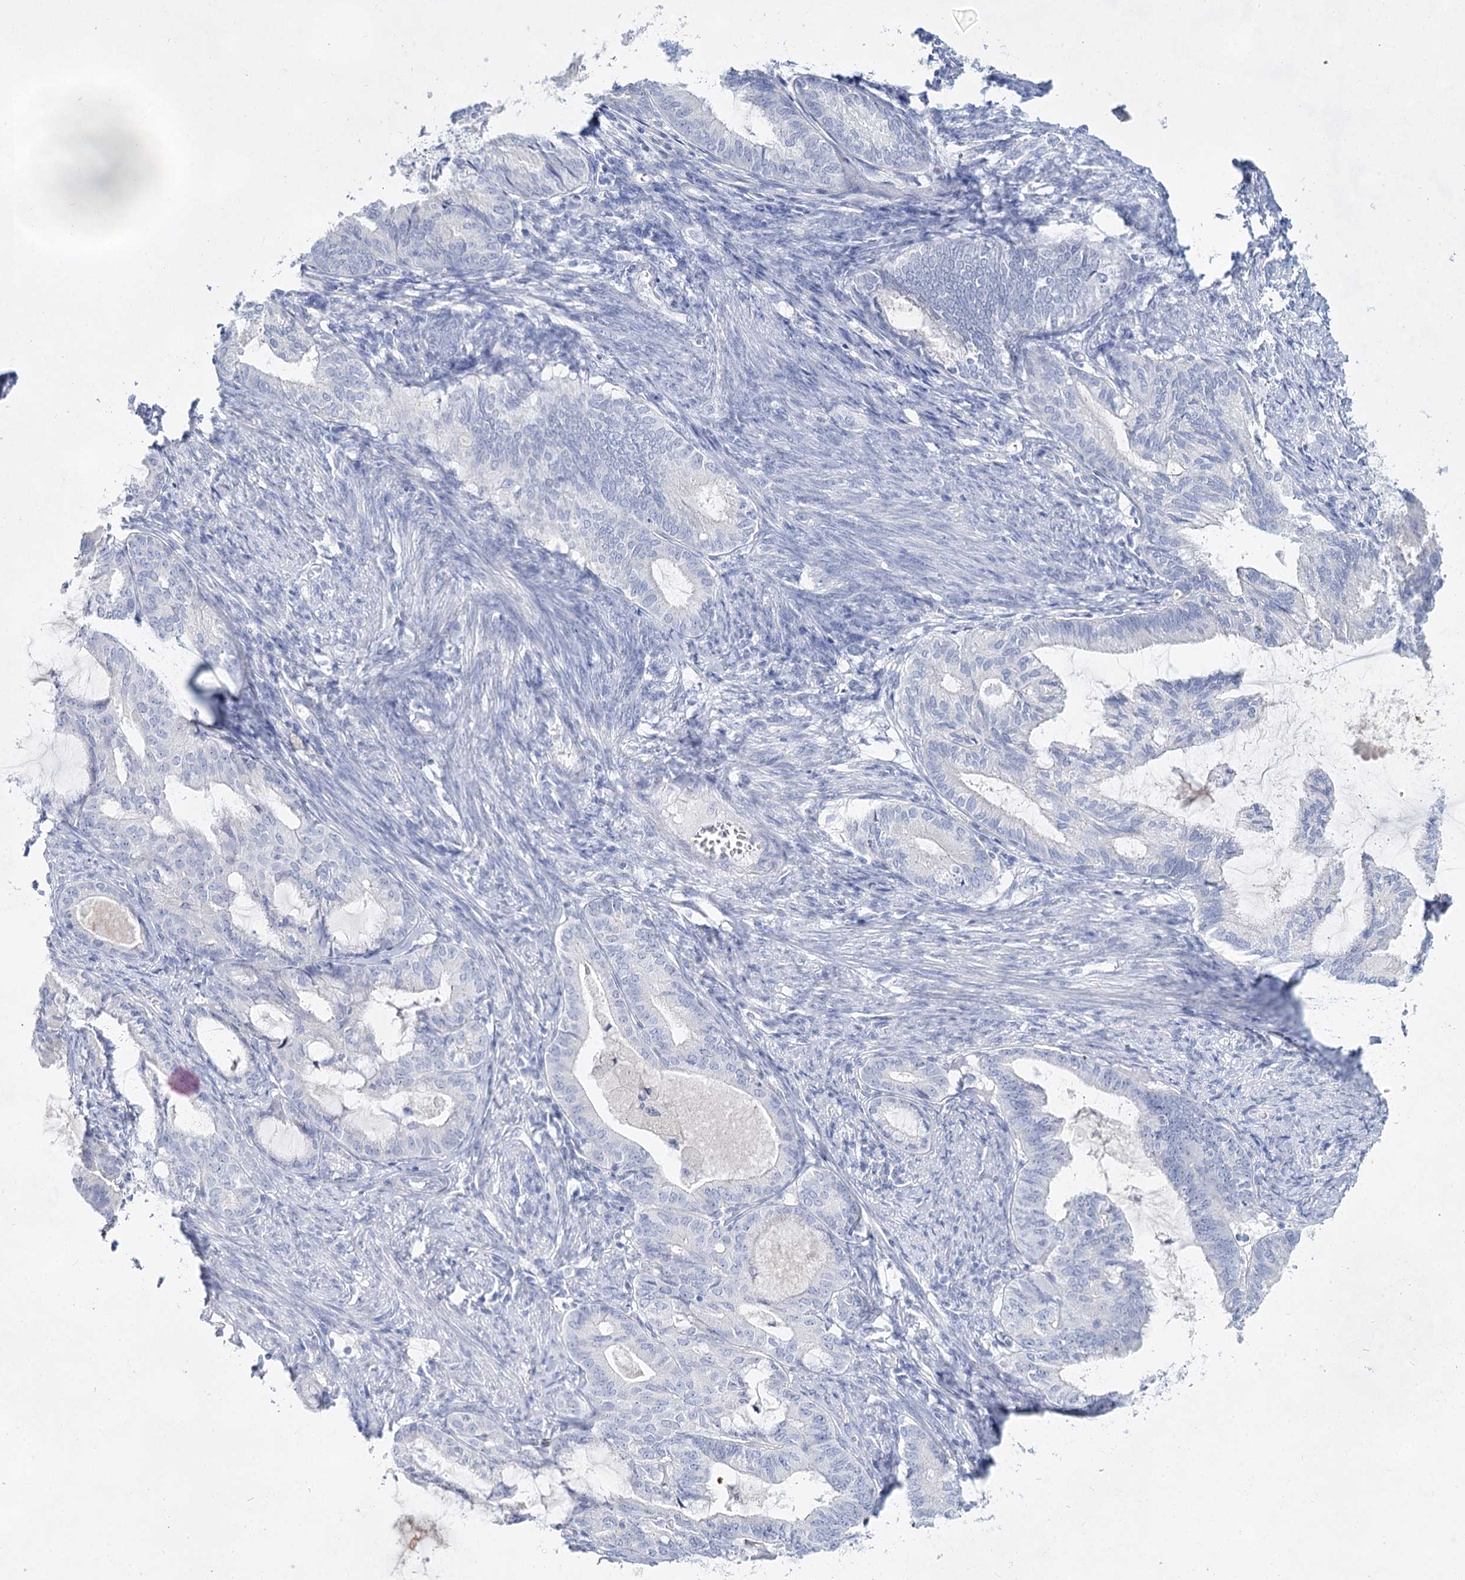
{"staining": {"intensity": "negative", "quantity": "none", "location": "none"}, "tissue": "endometrial cancer", "cell_type": "Tumor cells", "image_type": "cancer", "snomed": [{"axis": "morphology", "description": "Adenocarcinoma, NOS"}, {"axis": "topography", "description": "Endometrium"}], "caption": "Tumor cells show no significant protein expression in endometrial cancer. Nuclei are stained in blue.", "gene": "SLC17A2", "patient": {"sex": "female", "age": 86}}